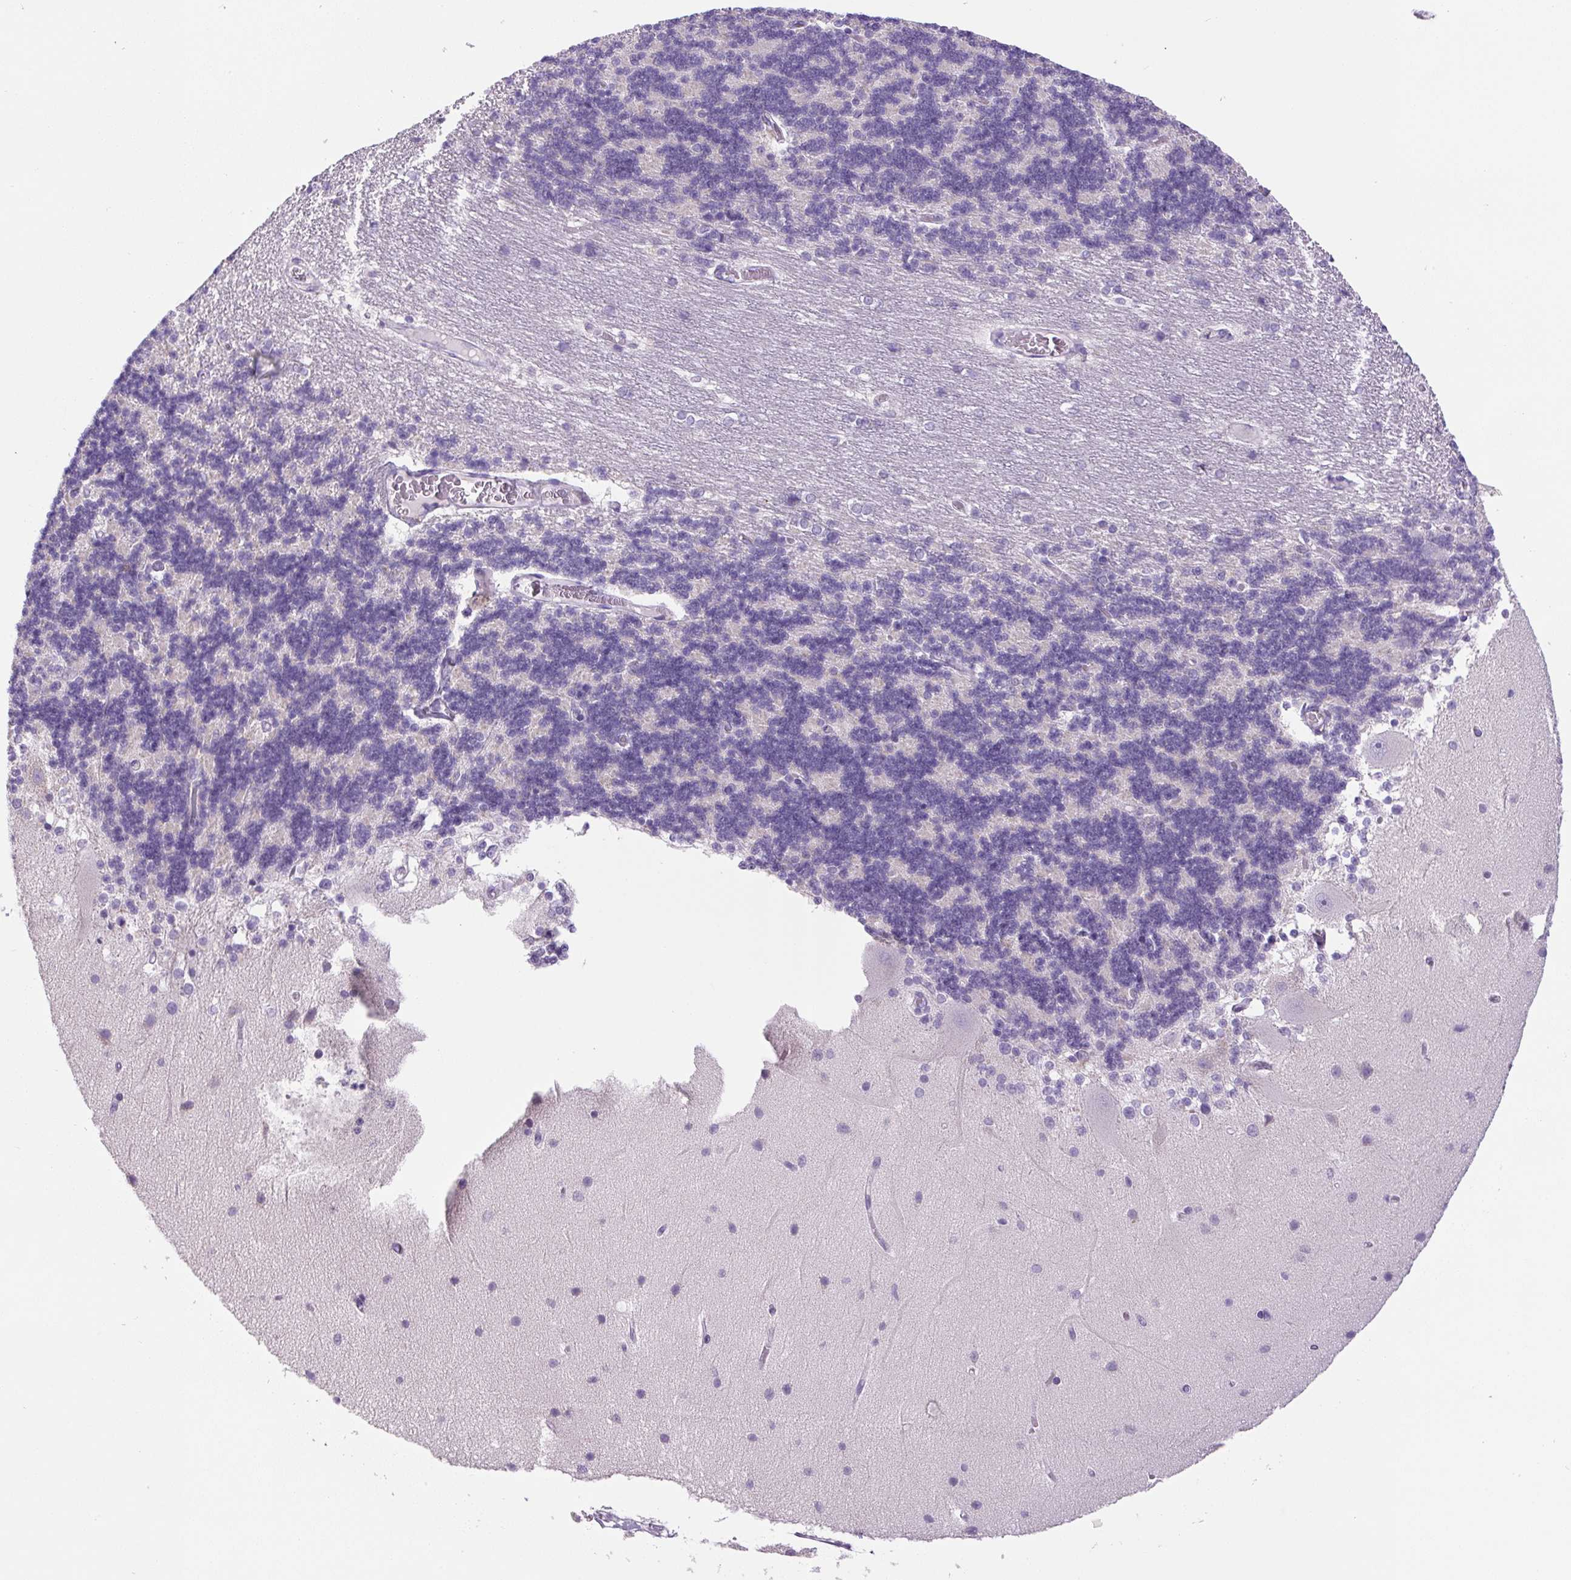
{"staining": {"intensity": "negative", "quantity": "none", "location": "none"}, "tissue": "cerebellum", "cell_type": "Cells in granular layer", "image_type": "normal", "snomed": [{"axis": "morphology", "description": "Normal tissue, NOS"}, {"axis": "topography", "description": "Cerebellum"}], "caption": "IHC histopathology image of normal cerebellum: cerebellum stained with DAB displays no significant protein staining in cells in granular layer.", "gene": "CHGA", "patient": {"sex": "female", "age": 54}}